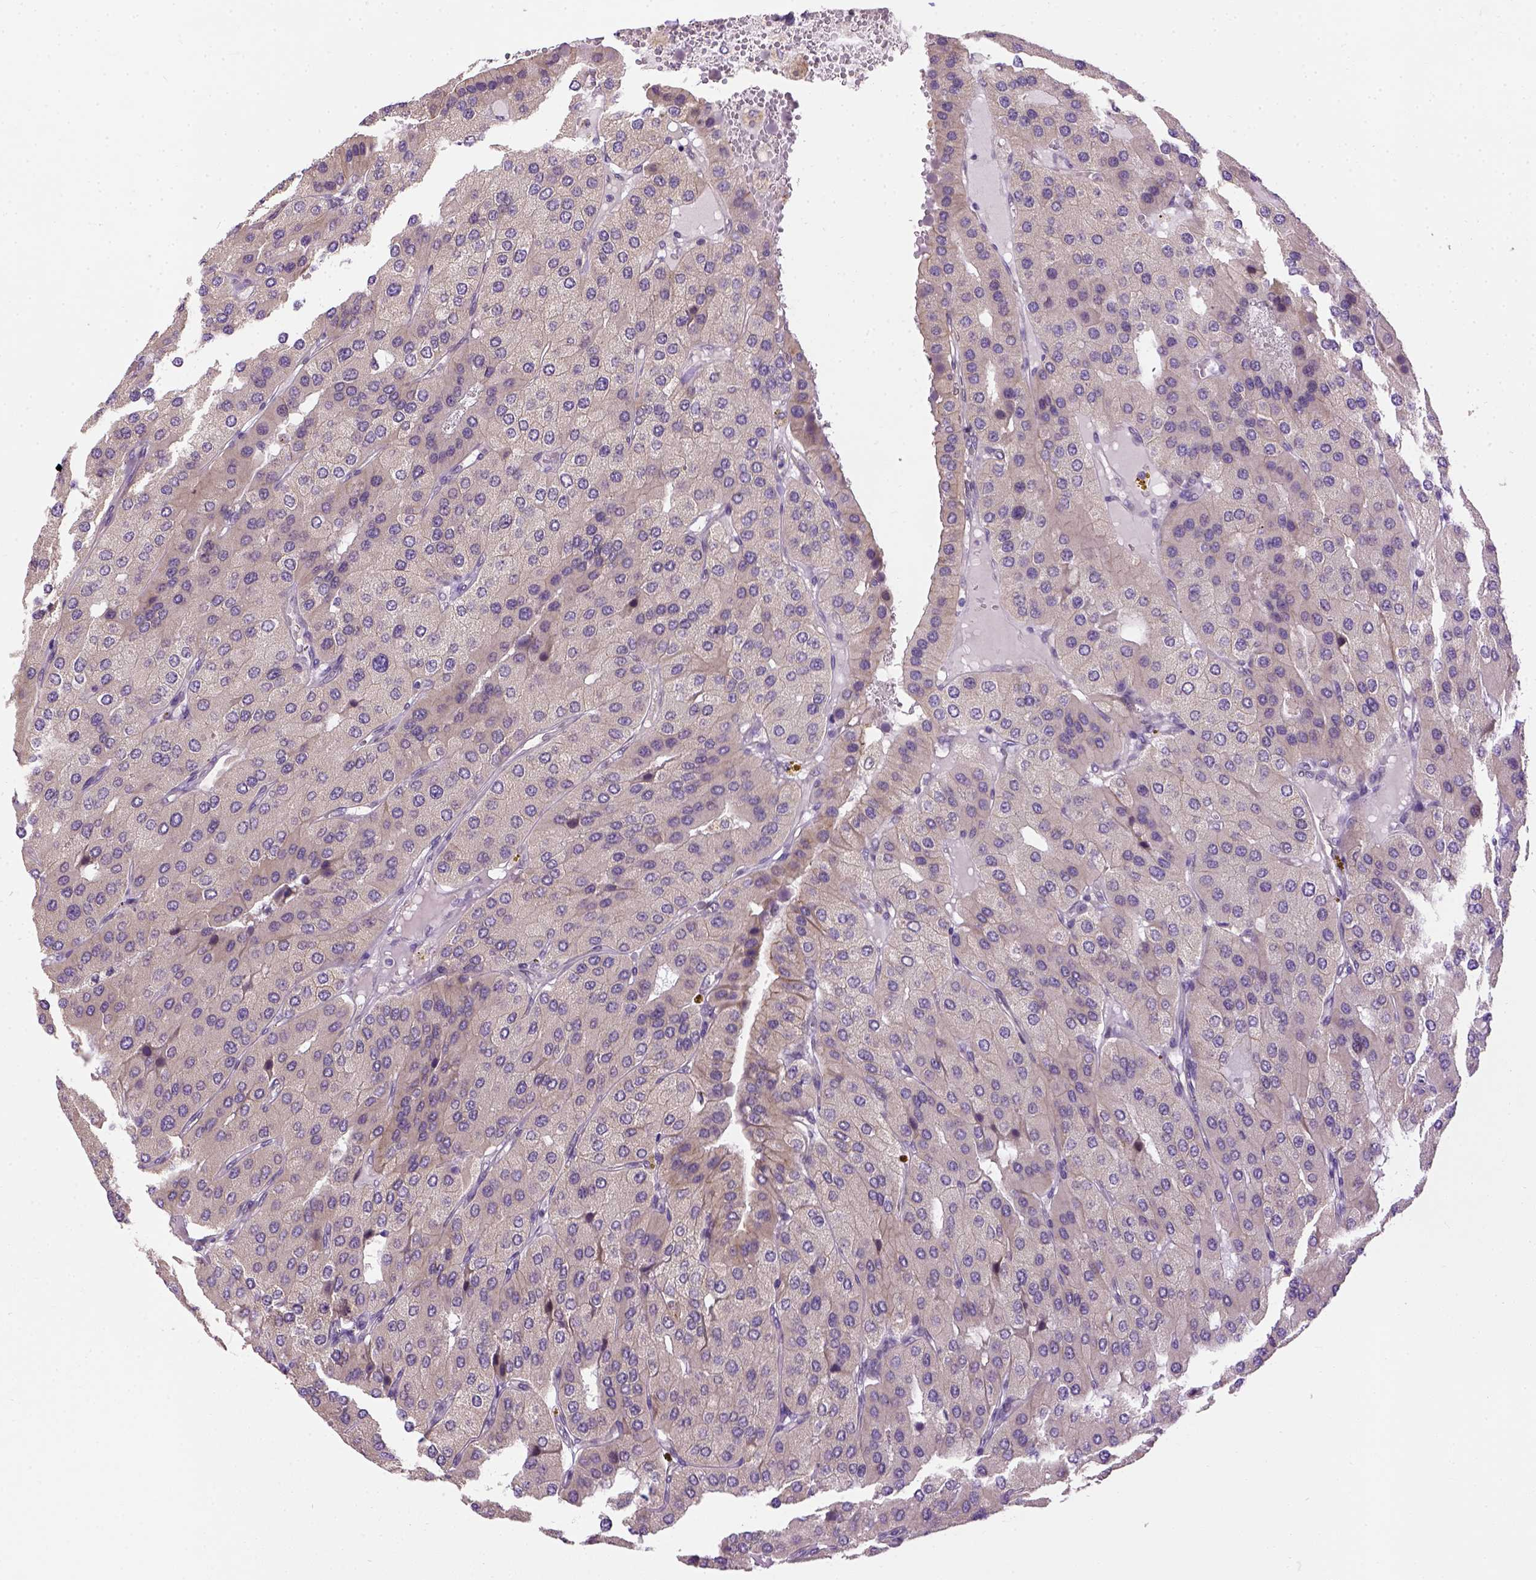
{"staining": {"intensity": "weak", "quantity": "<25%", "location": "cytoplasmic/membranous"}, "tissue": "parathyroid gland", "cell_type": "Glandular cells", "image_type": "normal", "snomed": [{"axis": "morphology", "description": "Normal tissue, NOS"}, {"axis": "morphology", "description": "Adenoma, NOS"}, {"axis": "topography", "description": "Parathyroid gland"}], "caption": "This is an IHC histopathology image of normal human parathyroid gland. There is no staining in glandular cells.", "gene": "KAZN", "patient": {"sex": "female", "age": 86}}